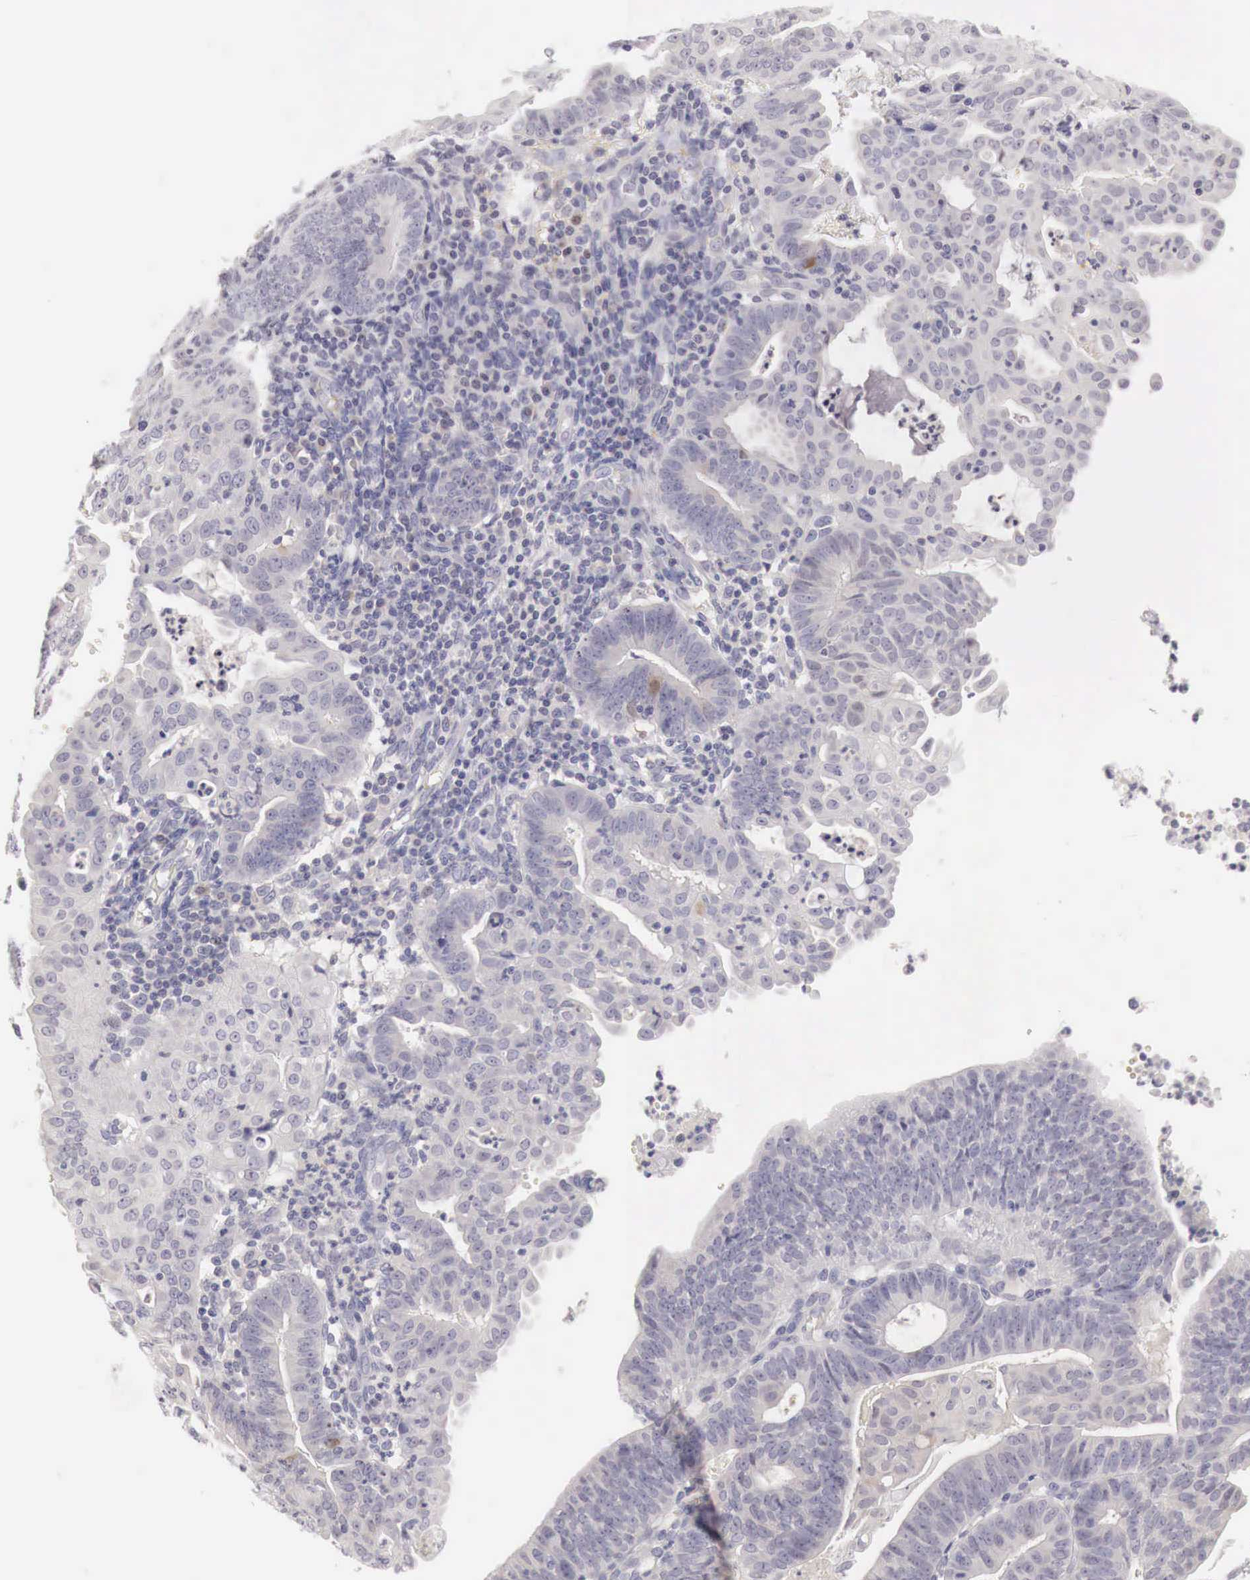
{"staining": {"intensity": "negative", "quantity": "none", "location": "none"}, "tissue": "endometrial cancer", "cell_type": "Tumor cells", "image_type": "cancer", "snomed": [{"axis": "morphology", "description": "Adenocarcinoma, NOS"}, {"axis": "topography", "description": "Endometrium"}], "caption": "Tumor cells show no significant expression in adenocarcinoma (endometrial).", "gene": "GATA1", "patient": {"sex": "female", "age": 60}}